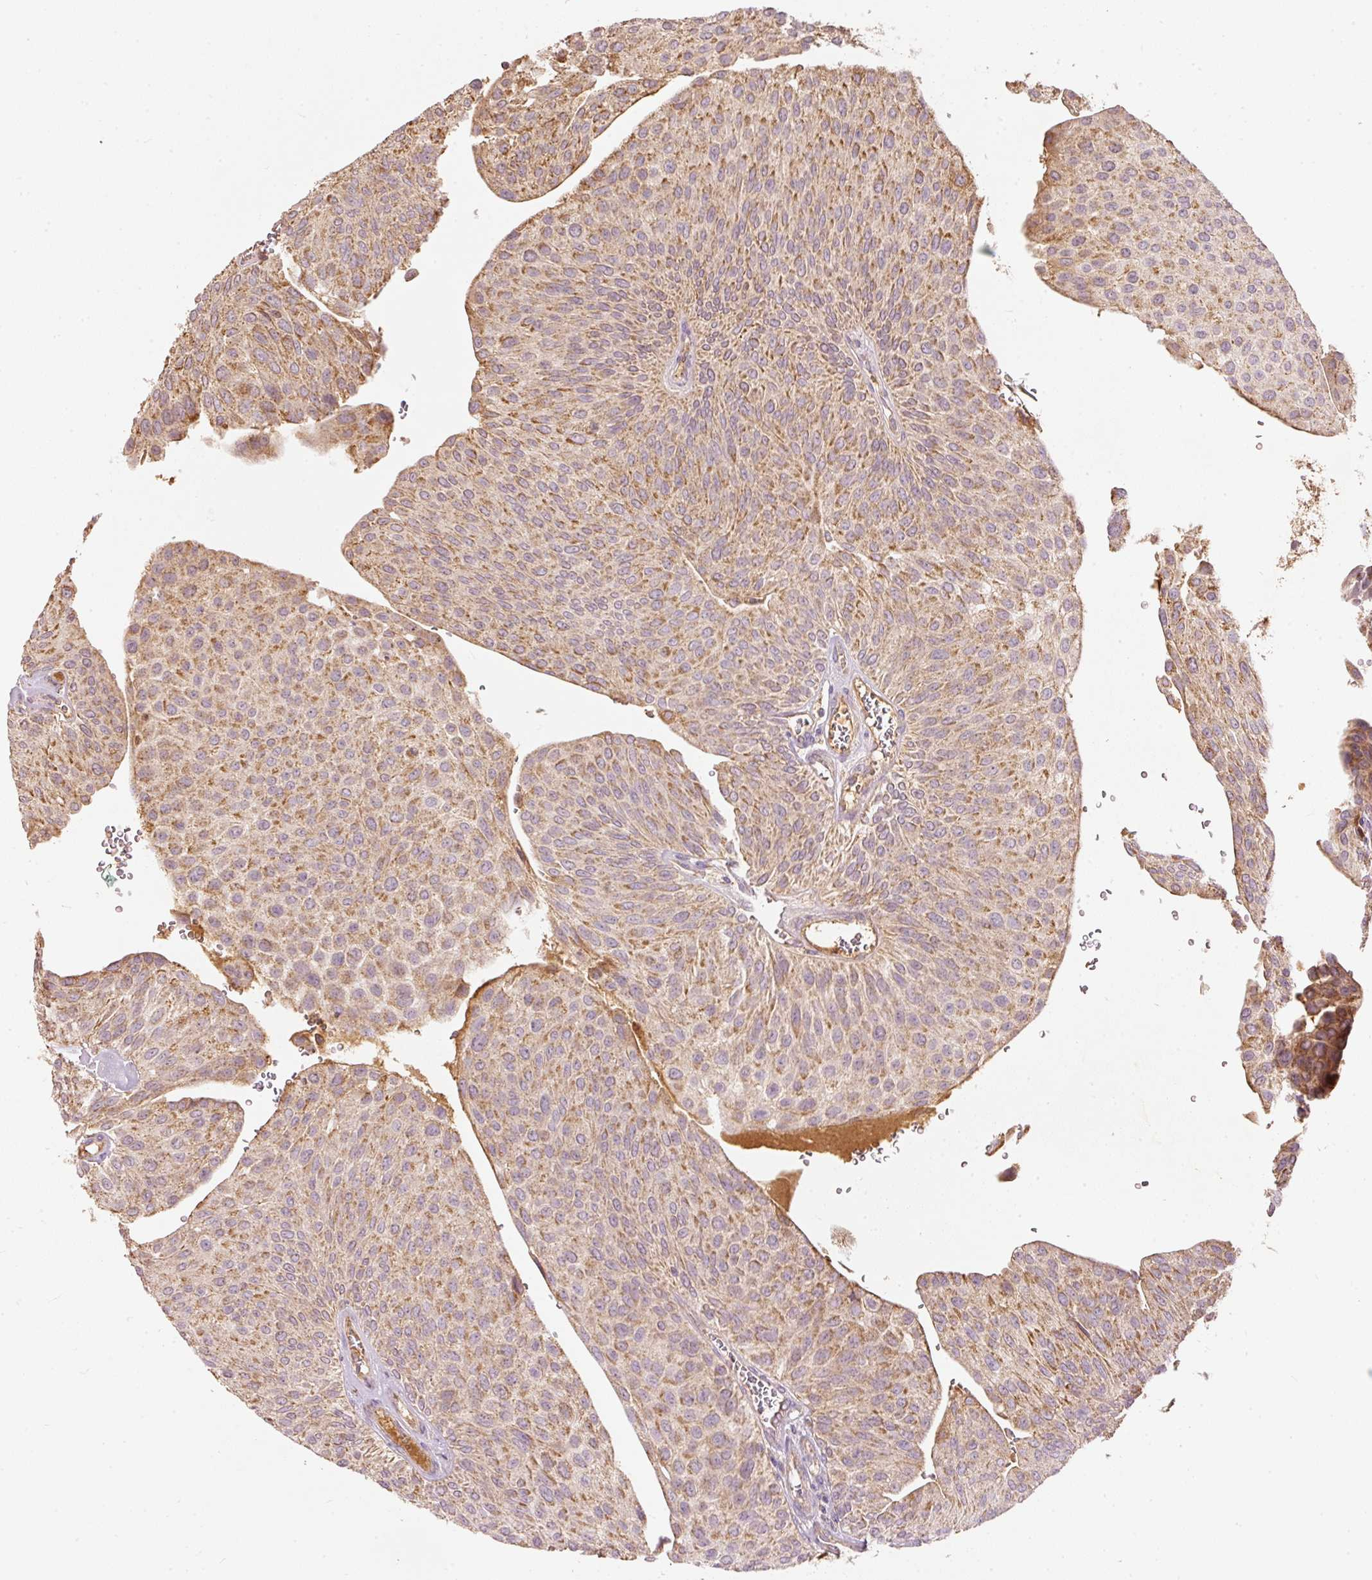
{"staining": {"intensity": "moderate", "quantity": ">75%", "location": "cytoplasmic/membranous"}, "tissue": "urothelial cancer", "cell_type": "Tumor cells", "image_type": "cancer", "snomed": [{"axis": "morphology", "description": "Urothelial carcinoma, NOS"}, {"axis": "topography", "description": "Urinary bladder"}], "caption": "There is medium levels of moderate cytoplasmic/membranous staining in tumor cells of urothelial cancer, as demonstrated by immunohistochemical staining (brown color).", "gene": "PSENEN", "patient": {"sex": "male", "age": 67}}